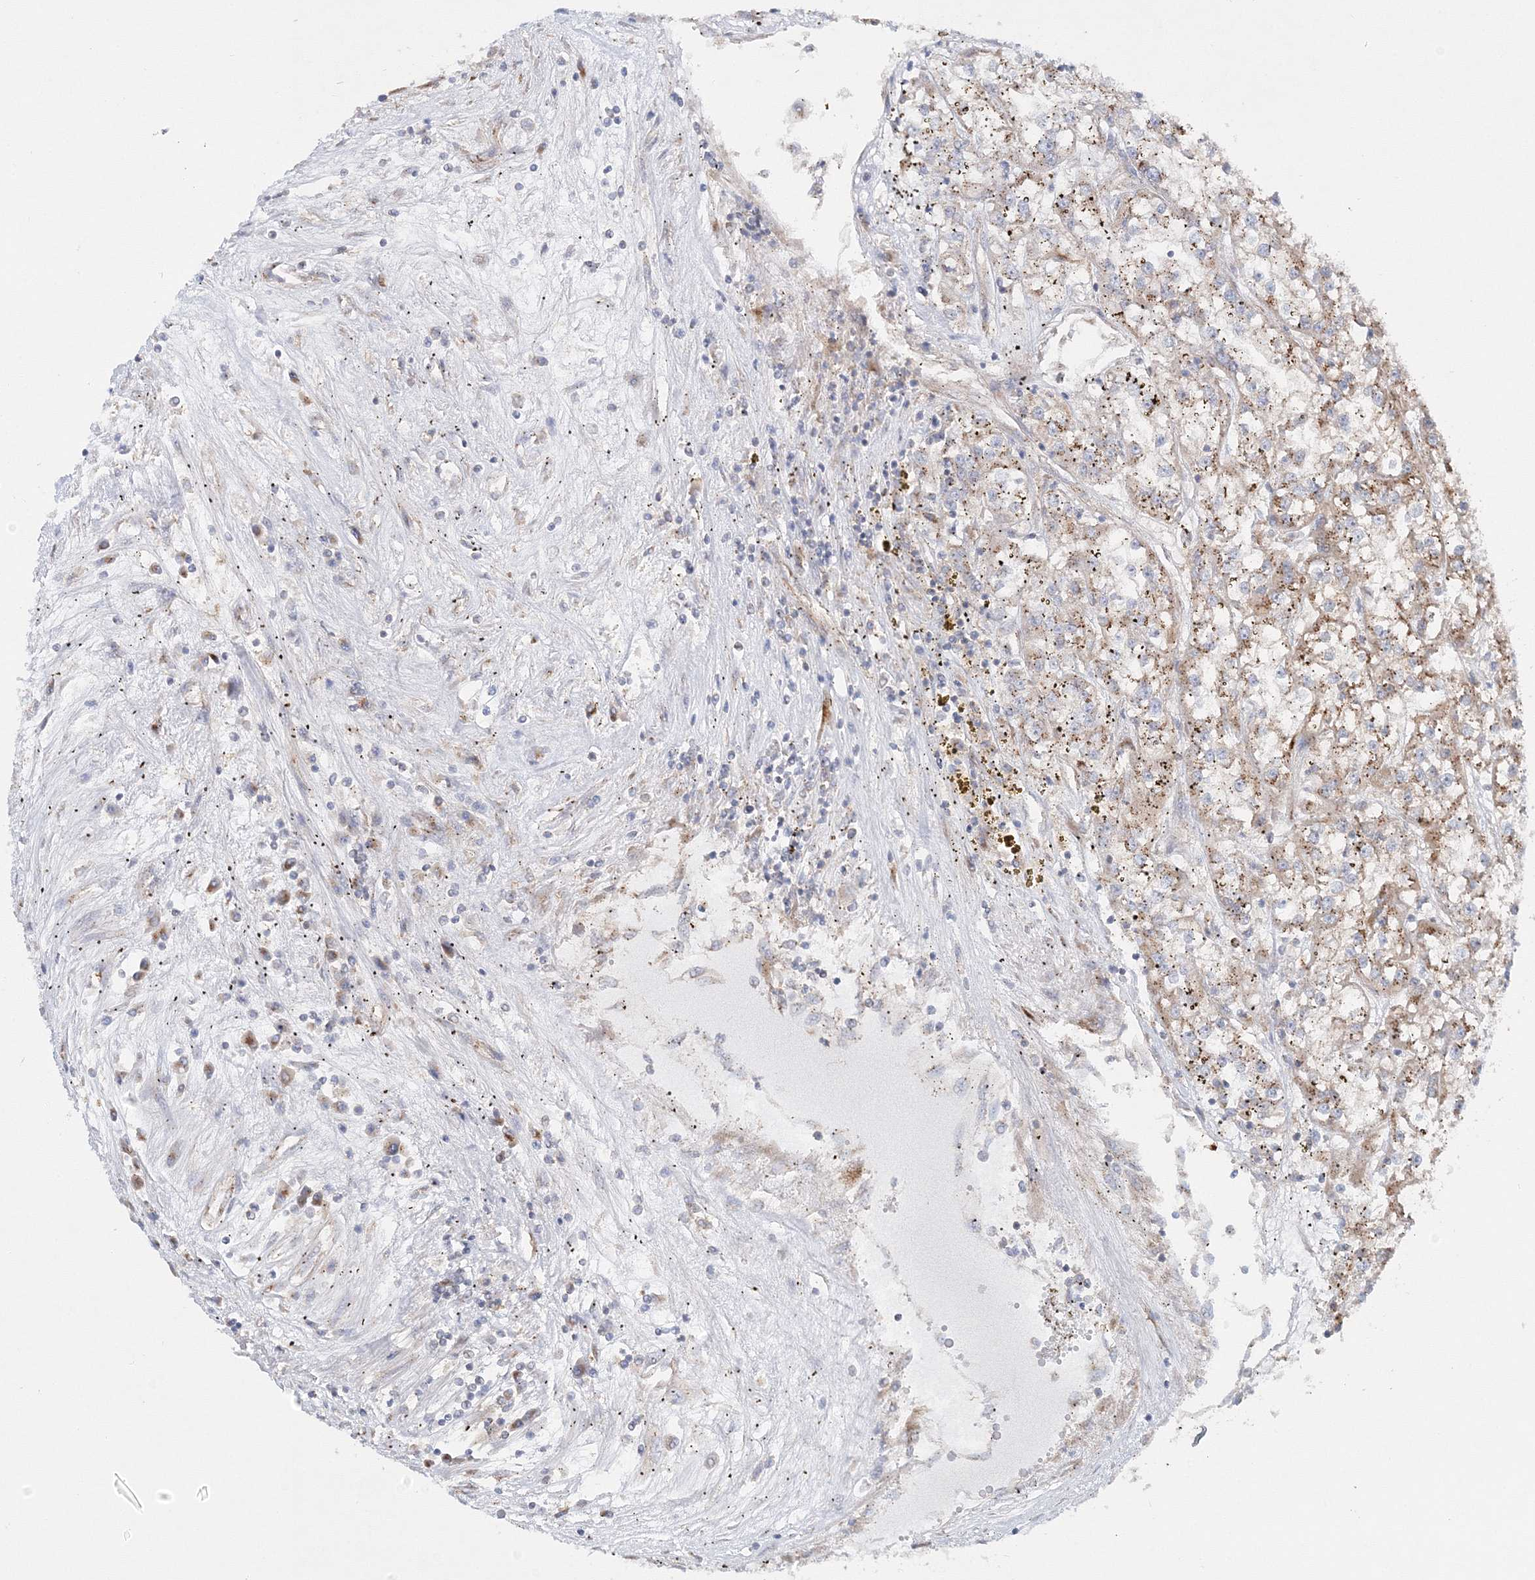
{"staining": {"intensity": "weak", "quantity": ">75%", "location": "cytoplasmic/membranous"}, "tissue": "renal cancer", "cell_type": "Tumor cells", "image_type": "cancer", "snomed": [{"axis": "morphology", "description": "Adenocarcinoma, NOS"}, {"axis": "topography", "description": "Kidney"}], "caption": "Renal cancer stained with DAB (3,3'-diaminobenzidine) immunohistochemistry displays low levels of weak cytoplasmic/membranous staining in about >75% of tumor cells. Nuclei are stained in blue.", "gene": "SEC23IP", "patient": {"sex": "female", "age": 52}}